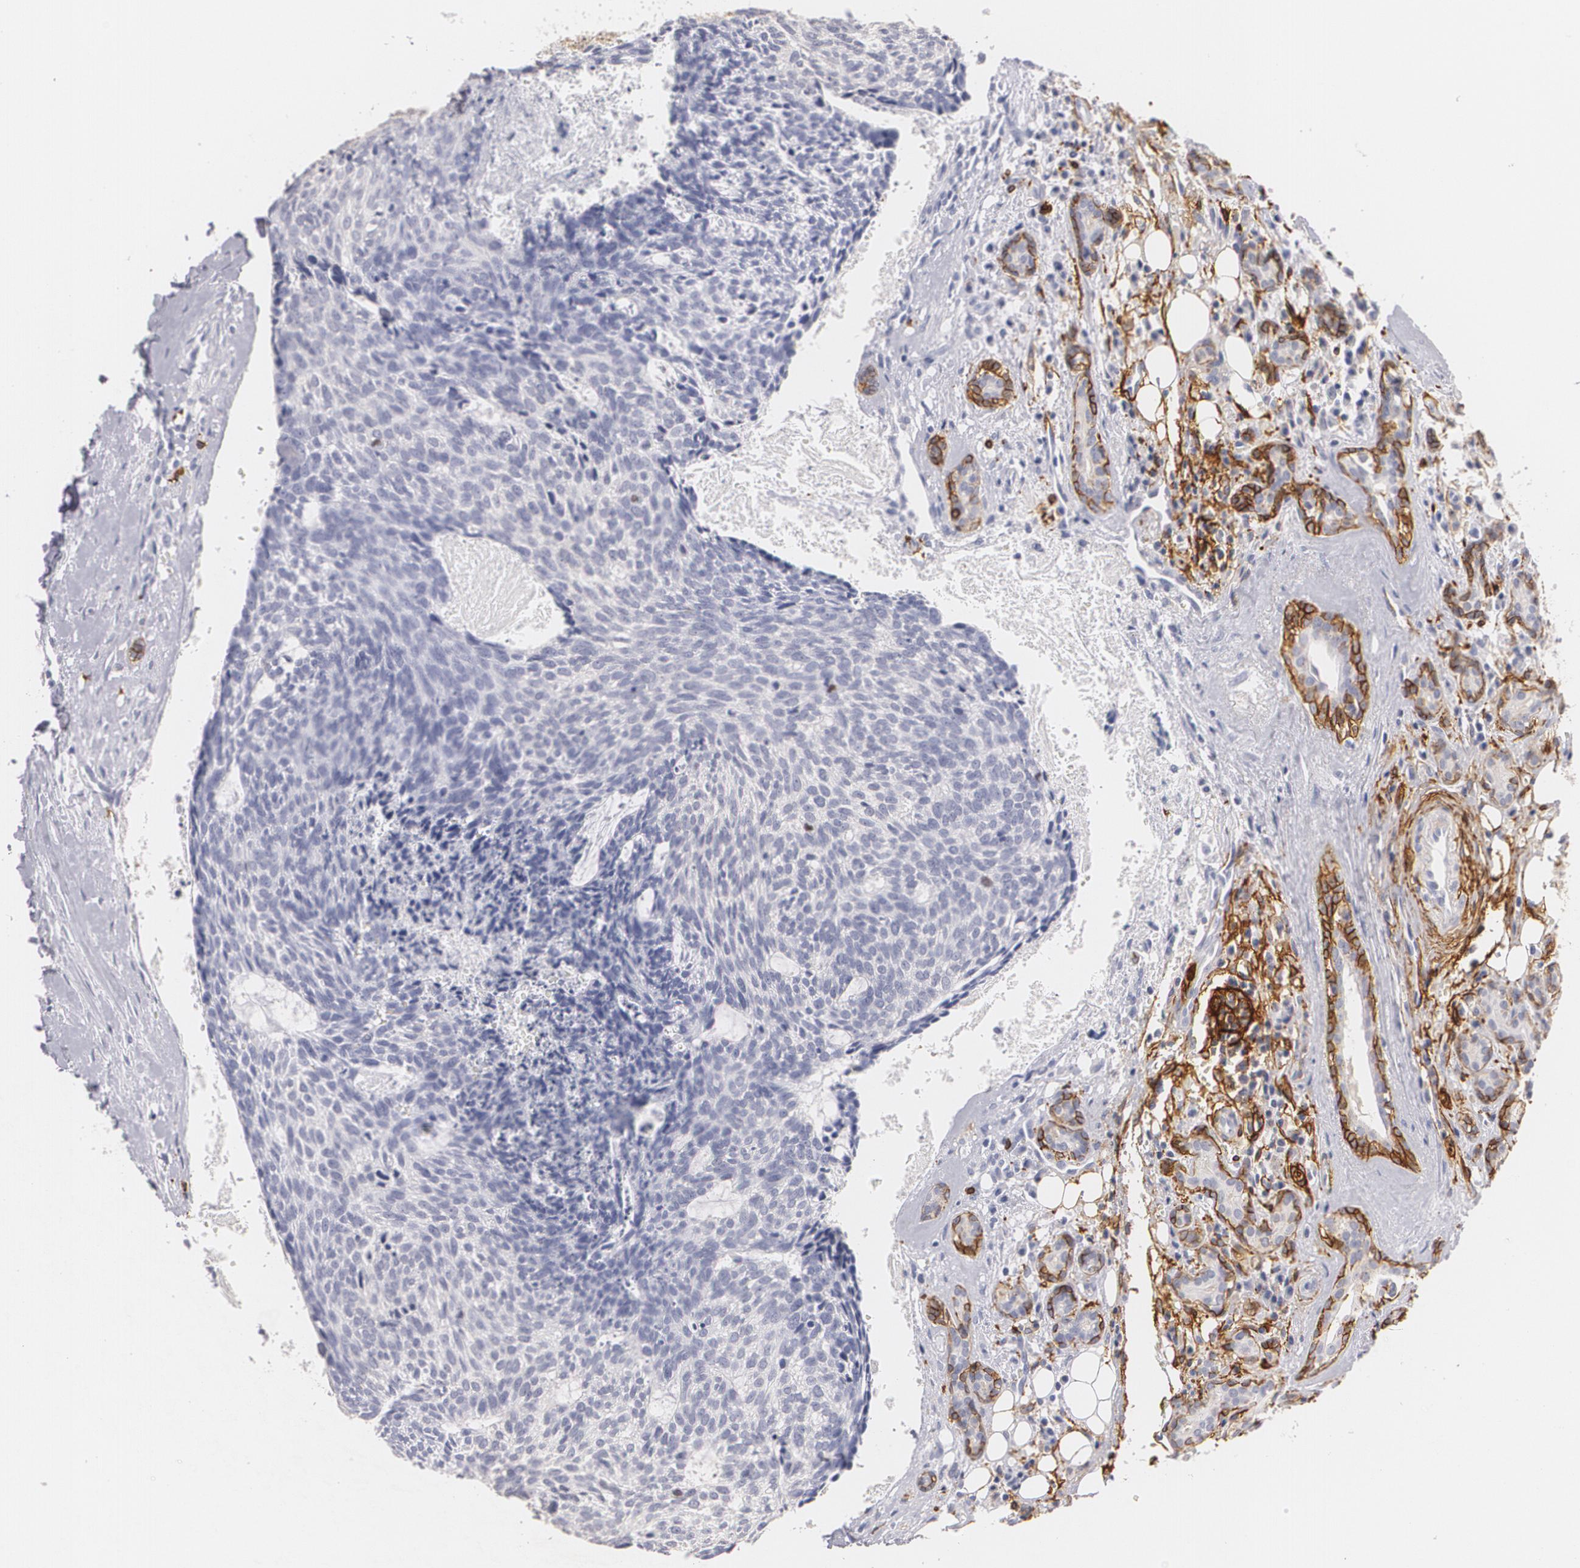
{"staining": {"intensity": "negative", "quantity": "none", "location": "none"}, "tissue": "head and neck cancer", "cell_type": "Tumor cells", "image_type": "cancer", "snomed": [{"axis": "morphology", "description": "Squamous cell carcinoma, NOS"}, {"axis": "topography", "description": "Salivary gland"}, {"axis": "topography", "description": "Head-Neck"}], "caption": "Immunohistochemistry (IHC) of squamous cell carcinoma (head and neck) shows no staining in tumor cells. The staining is performed using DAB brown chromogen with nuclei counter-stained in using hematoxylin.", "gene": "NGFR", "patient": {"sex": "male", "age": 70}}